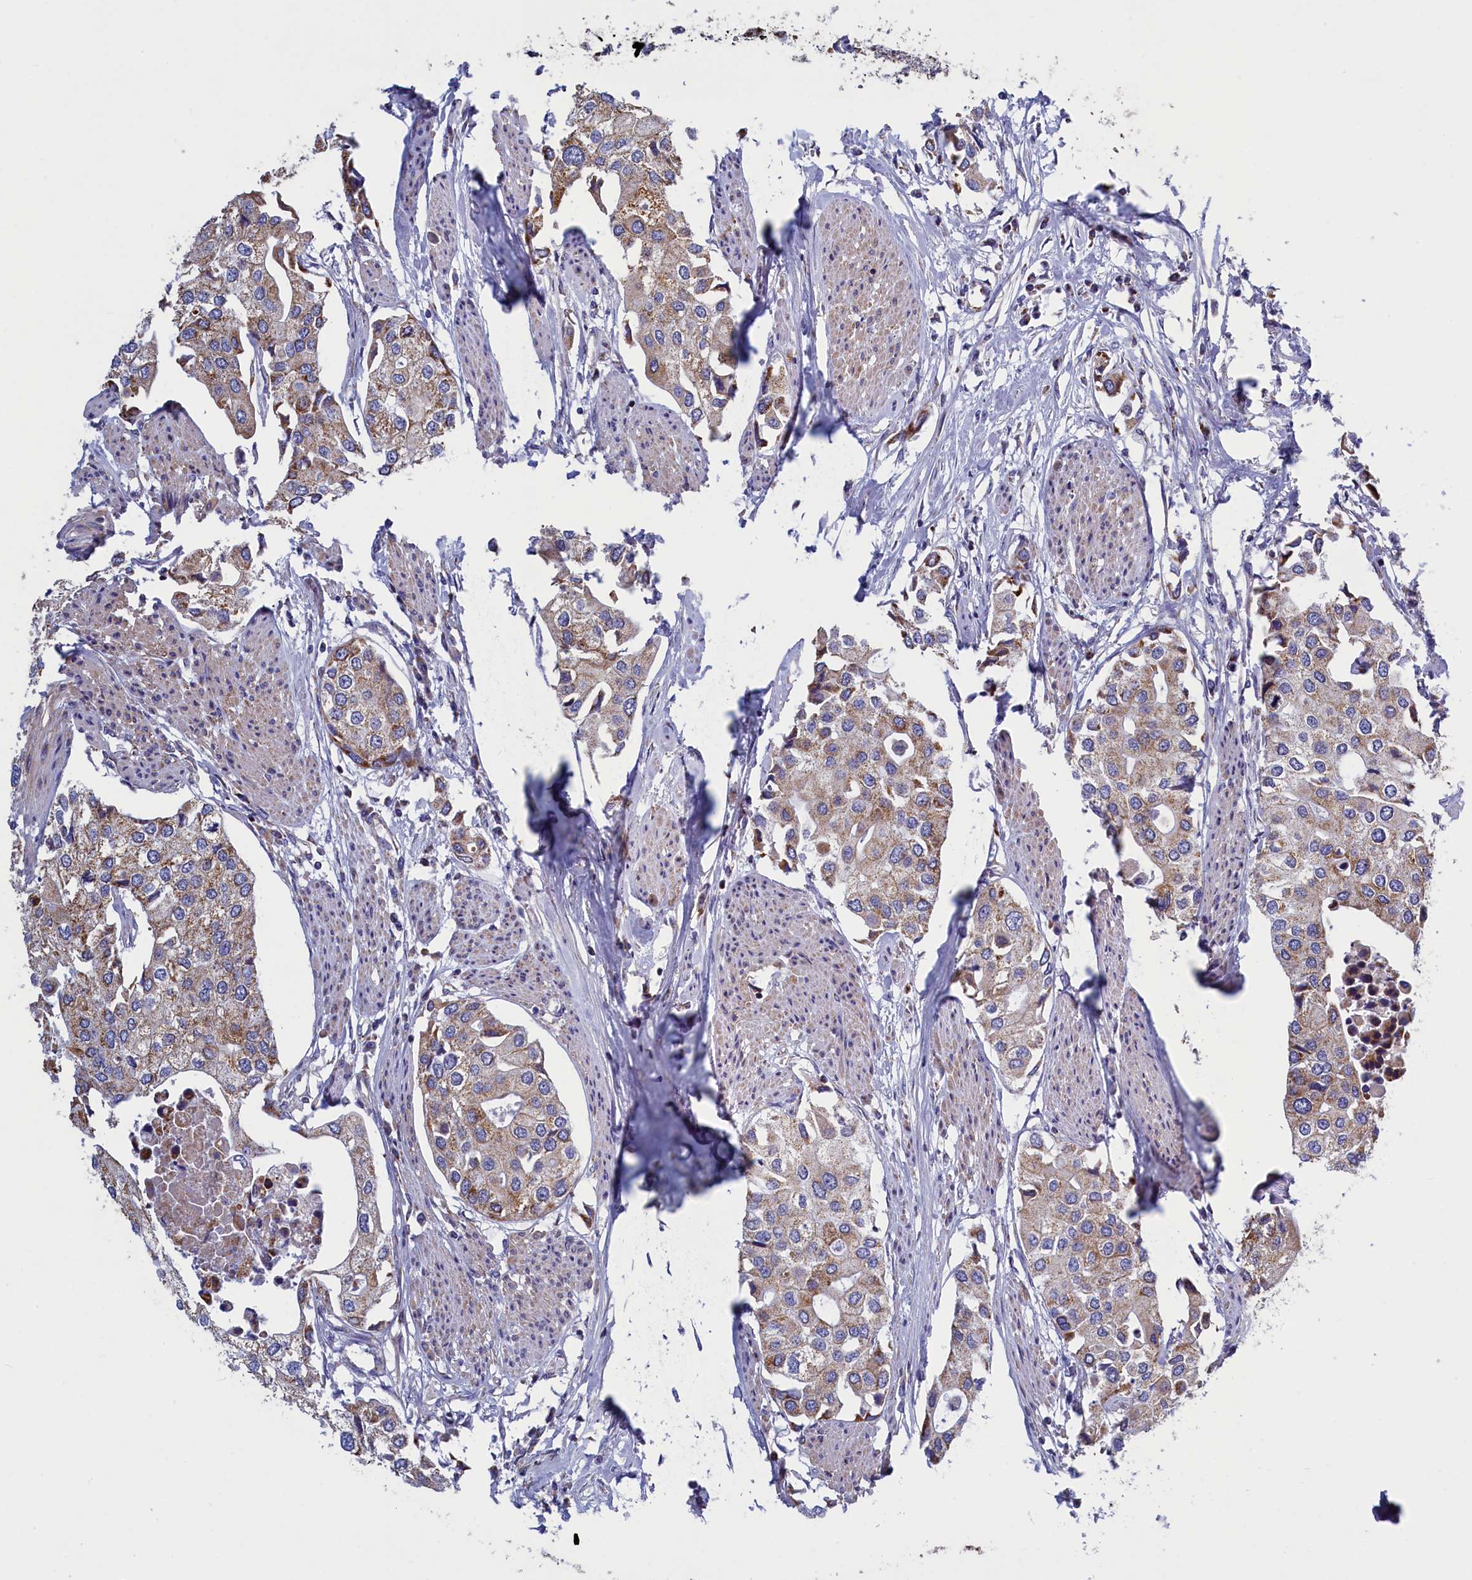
{"staining": {"intensity": "moderate", "quantity": ">75%", "location": "cytoplasmic/membranous"}, "tissue": "urothelial cancer", "cell_type": "Tumor cells", "image_type": "cancer", "snomed": [{"axis": "morphology", "description": "Urothelial carcinoma, High grade"}, {"axis": "topography", "description": "Urinary bladder"}], "caption": "Protein staining by IHC reveals moderate cytoplasmic/membranous positivity in about >75% of tumor cells in urothelial carcinoma (high-grade).", "gene": "IFT122", "patient": {"sex": "male", "age": 64}}